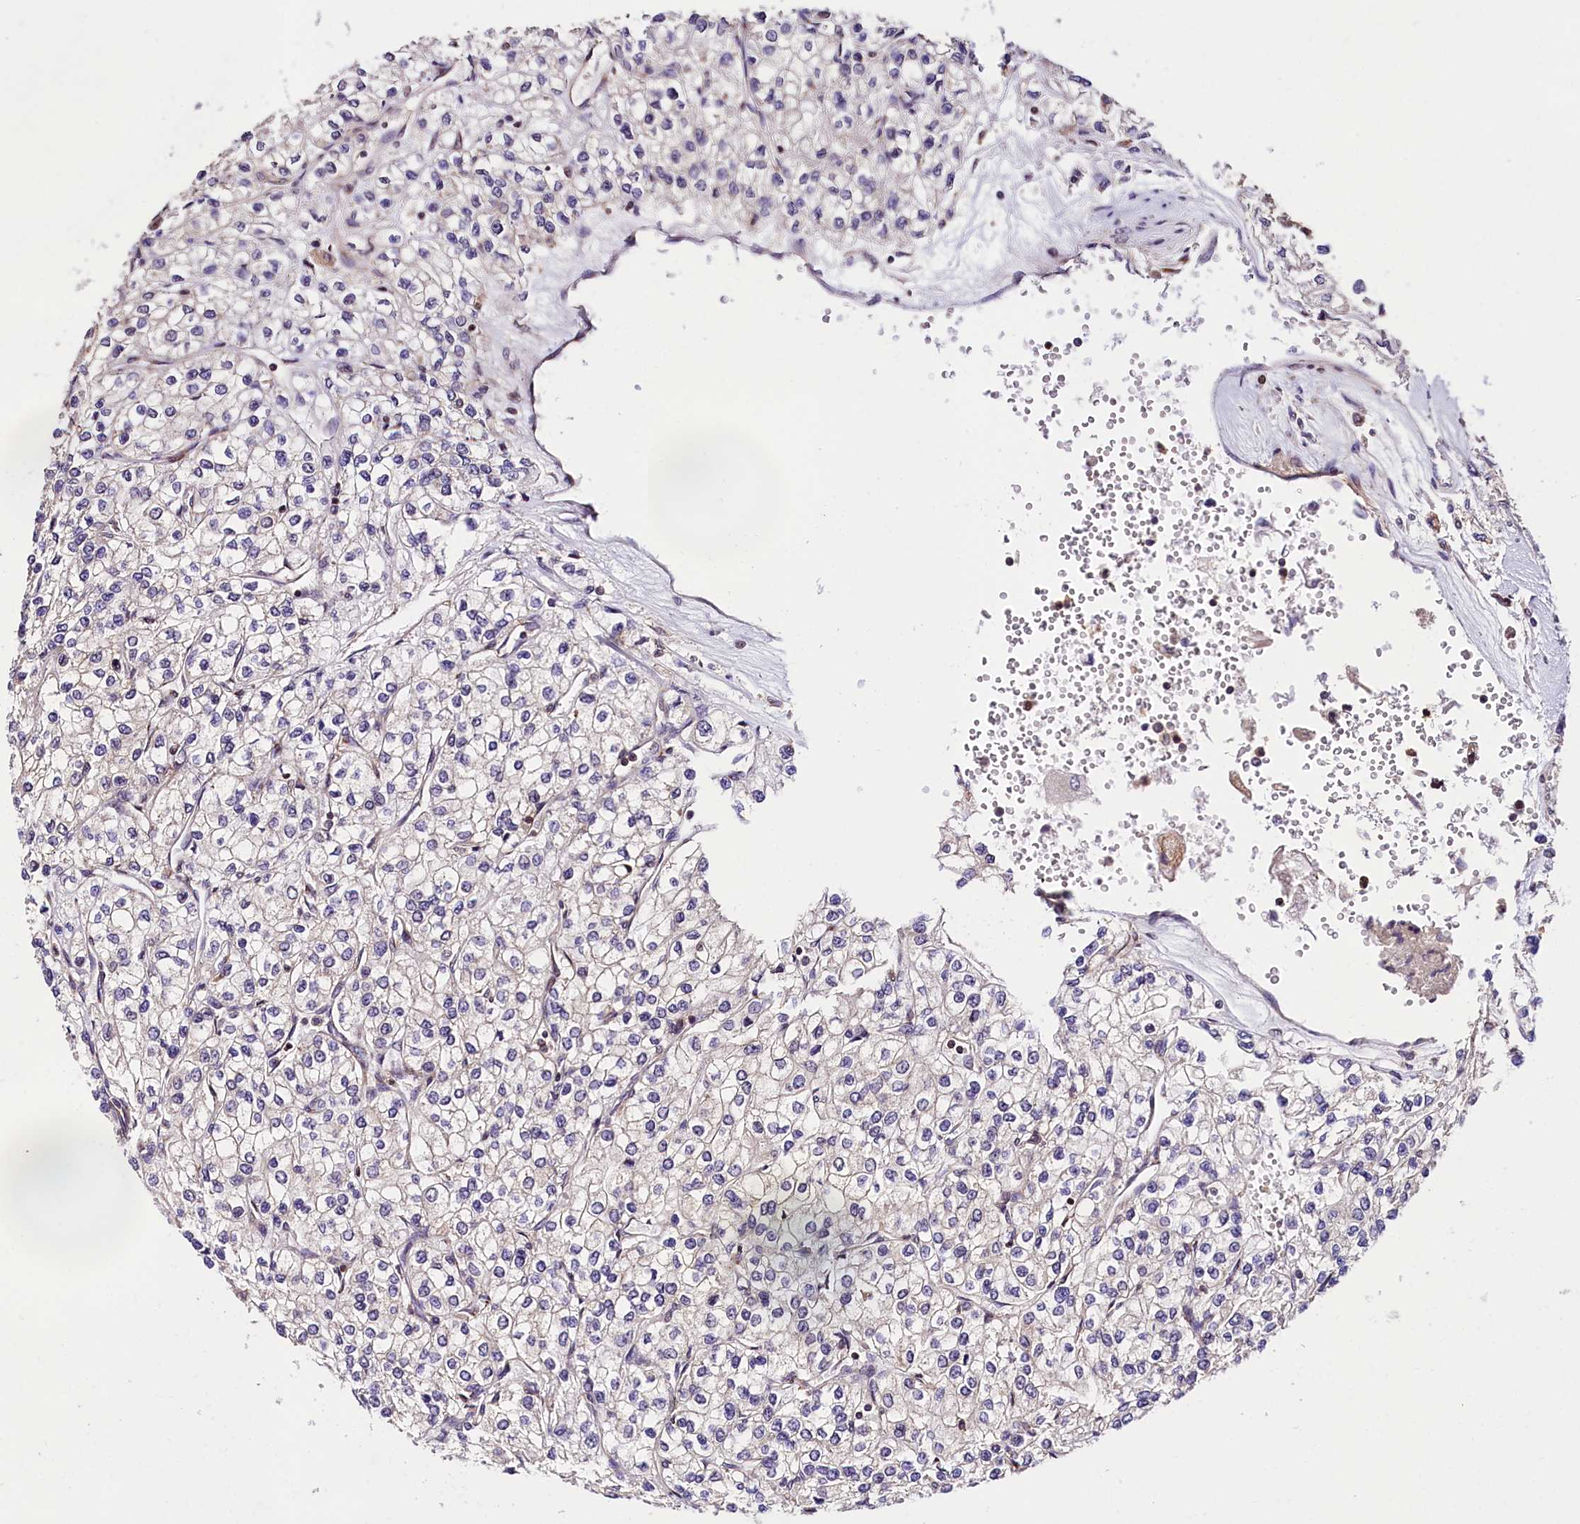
{"staining": {"intensity": "negative", "quantity": "none", "location": "none"}, "tissue": "renal cancer", "cell_type": "Tumor cells", "image_type": "cancer", "snomed": [{"axis": "morphology", "description": "Adenocarcinoma, NOS"}, {"axis": "topography", "description": "Kidney"}], "caption": "Histopathology image shows no protein expression in tumor cells of renal adenocarcinoma tissue.", "gene": "CHORDC1", "patient": {"sex": "male", "age": 80}}